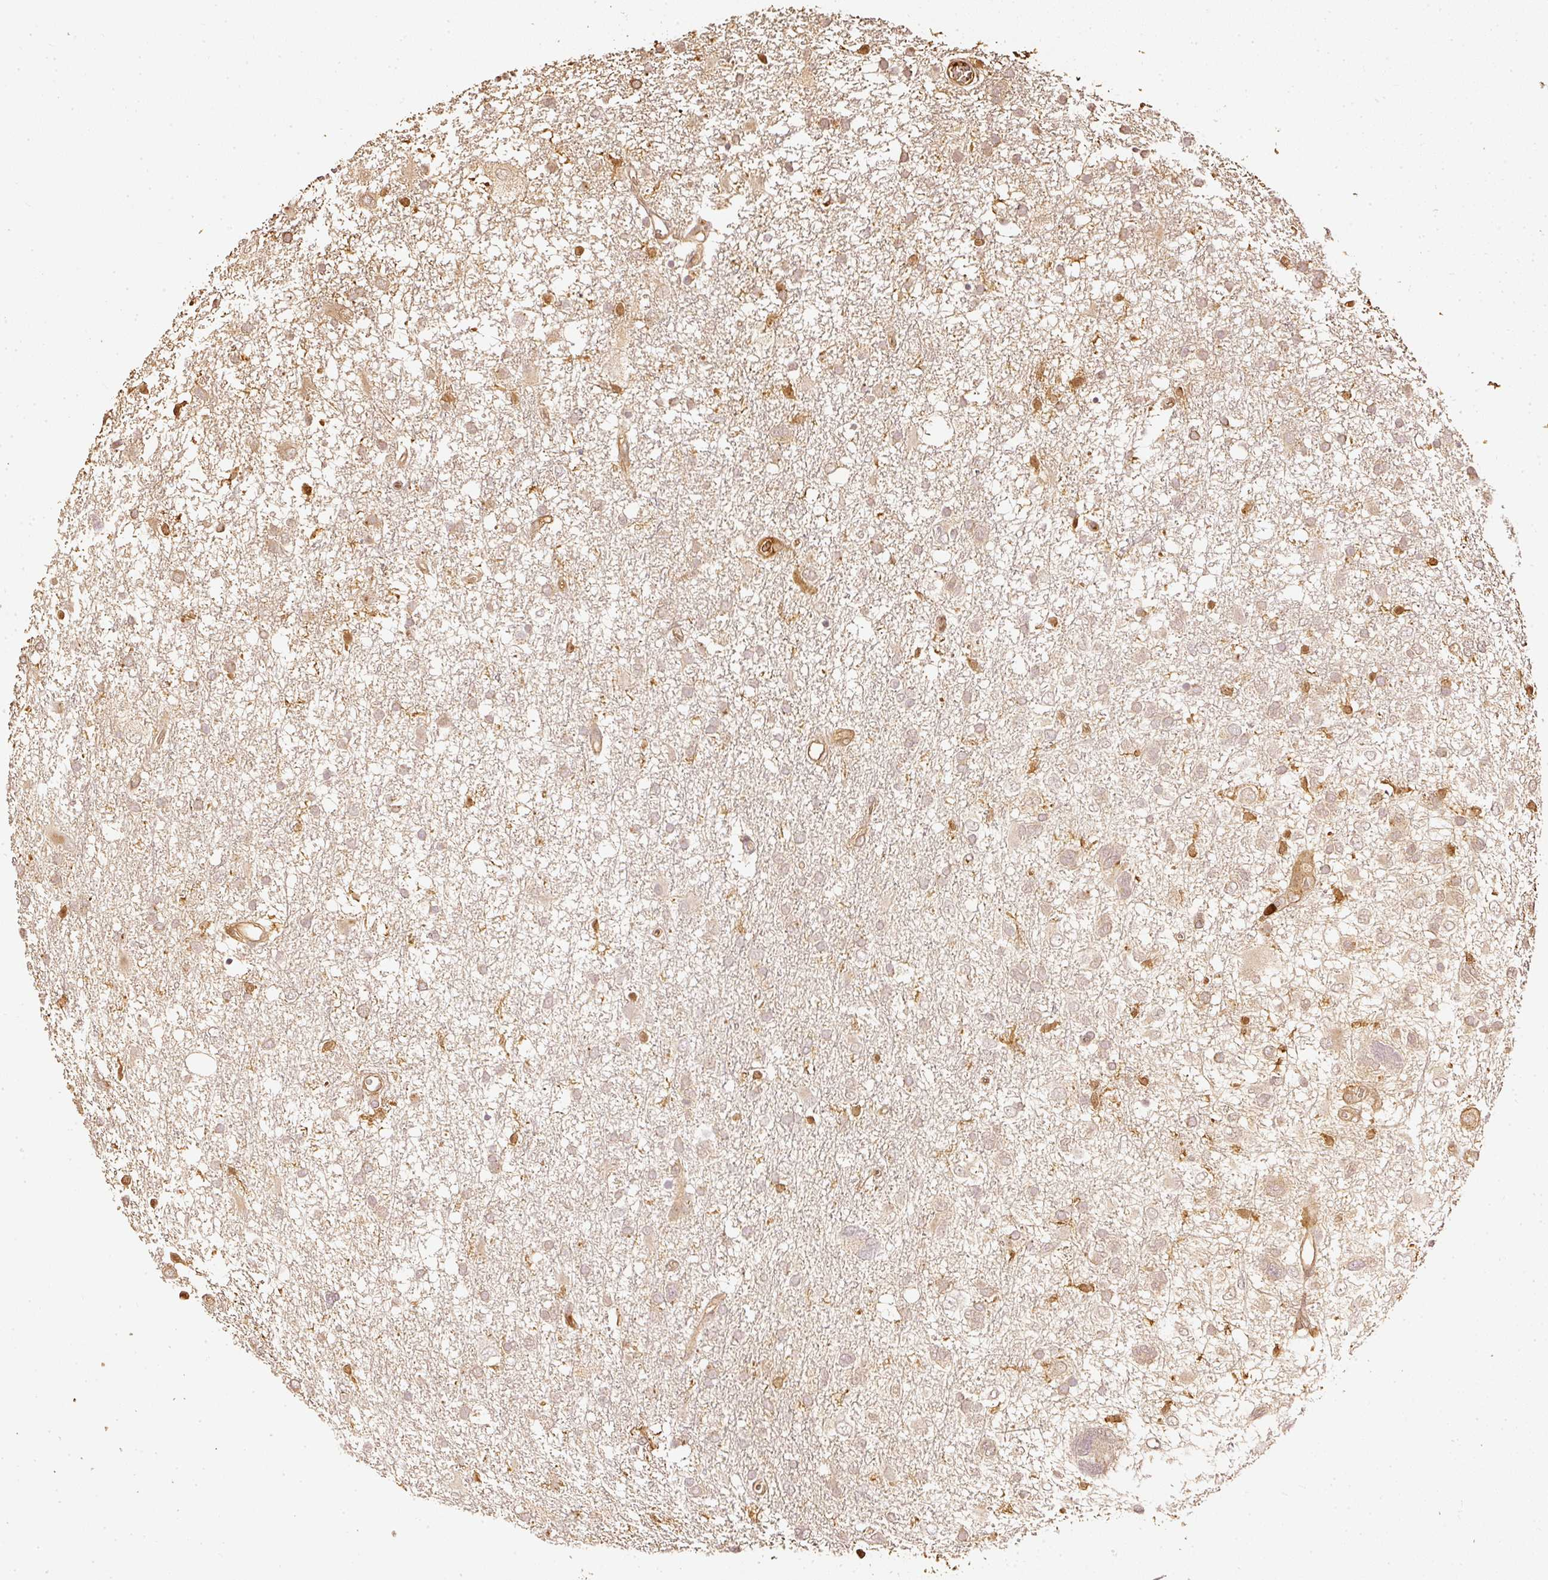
{"staining": {"intensity": "weak", "quantity": "<25%", "location": "cytoplasmic/membranous"}, "tissue": "glioma", "cell_type": "Tumor cells", "image_type": "cancer", "snomed": [{"axis": "morphology", "description": "Glioma, malignant, High grade"}, {"axis": "topography", "description": "Brain"}], "caption": "Immunohistochemistry (IHC) of human glioma displays no positivity in tumor cells.", "gene": "PFN1", "patient": {"sex": "male", "age": 61}}